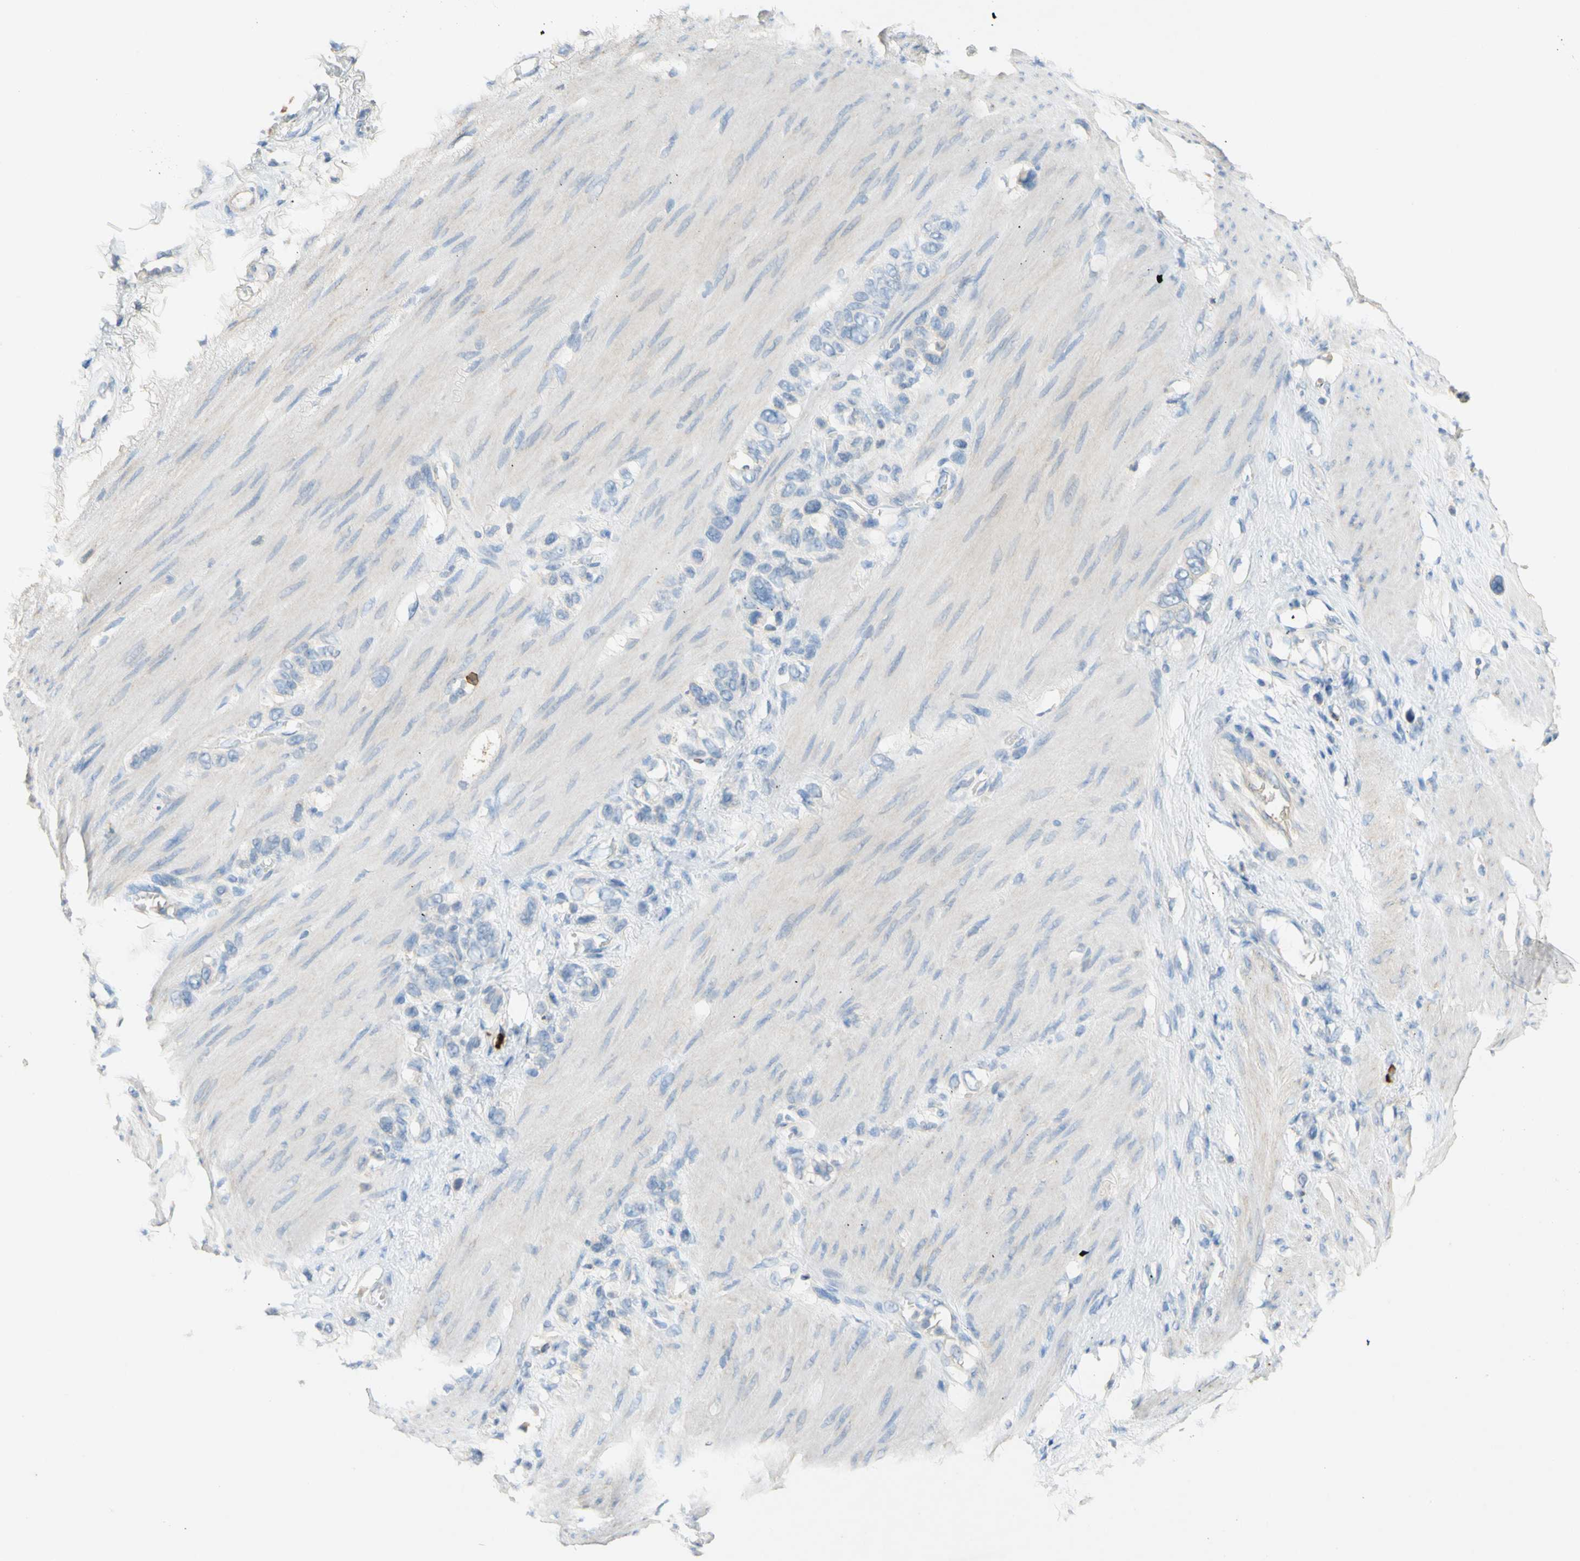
{"staining": {"intensity": "negative", "quantity": "none", "location": "none"}, "tissue": "stomach cancer", "cell_type": "Tumor cells", "image_type": "cancer", "snomed": [{"axis": "morphology", "description": "Adenocarcinoma, NOS"}, {"axis": "morphology", "description": "Adenocarcinoma, High grade"}, {"axis": "topography", "description": "Stomach, upper"}, {"axis": "topography", "description": "Stomach, lower"}], "caption": "This photomicrograph is of adenocarcinoma (stomach) stained with IHC to label a protein in brown with the nuclei are counter-stained blue. There is no positivity in tumor cells.", "gene": "PACSIN1", "patient": {"sex": "female", "age": 65}}